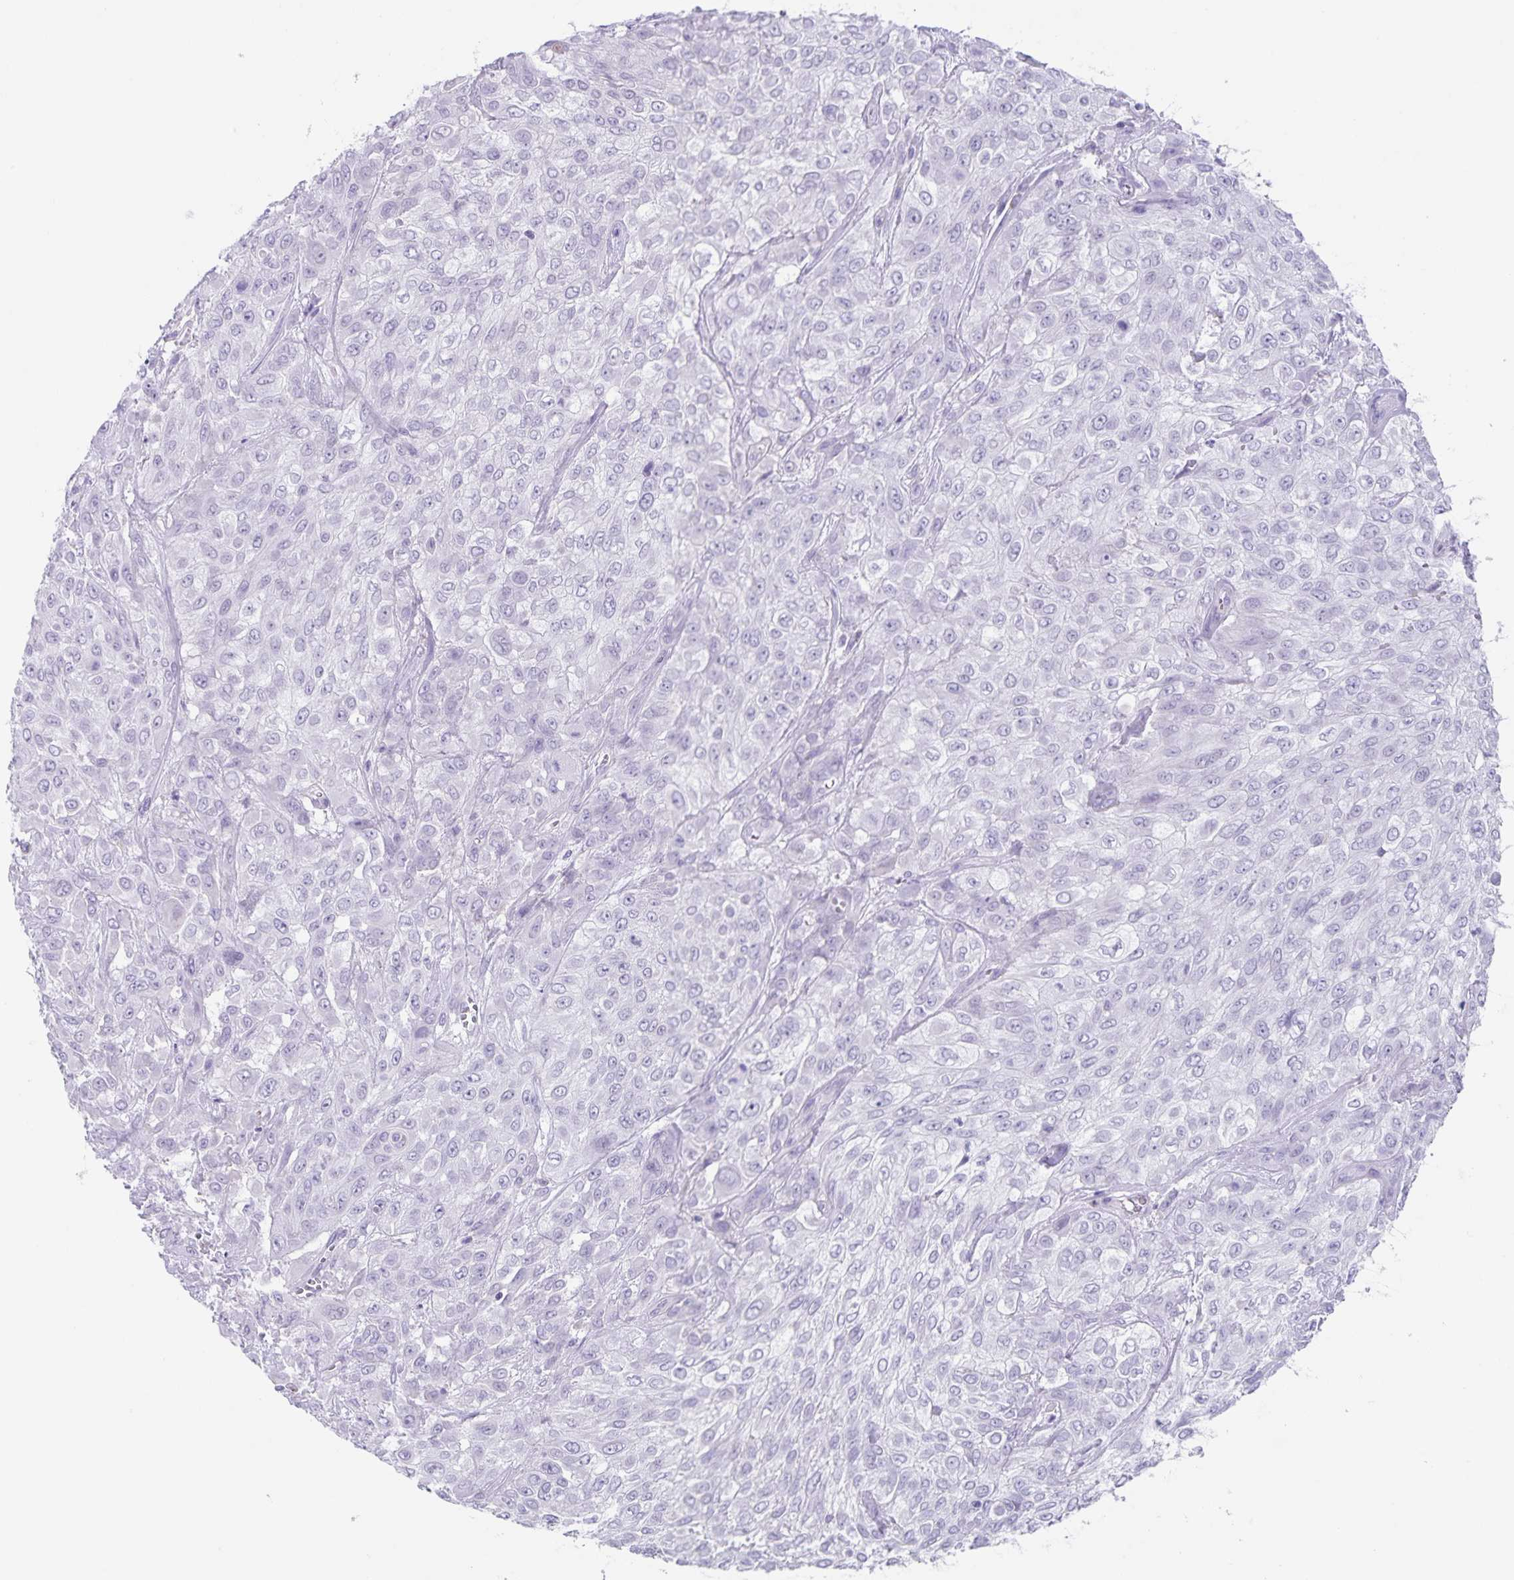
{"staining": {"intensity": "negative", "quantity": "none", "location": "none"}, "tissue": "urothelial cancer", "cell_type": "Tumor cells", "image_type": "cancer", "snomed": [{"axis": "morphology", "description": "Urothelial carcinoma, High grade"}, {"axis": "topography", "description": "Urinary bladder"}], "caption": "An IHC histopathology image of urothelial carcinoma (high-grade) is shown. There is no staining in tumor cells of urothelial carcinoma (high-grade).", "gene": "C11orf42", "patient": {"sex": "male", "age": 57}}